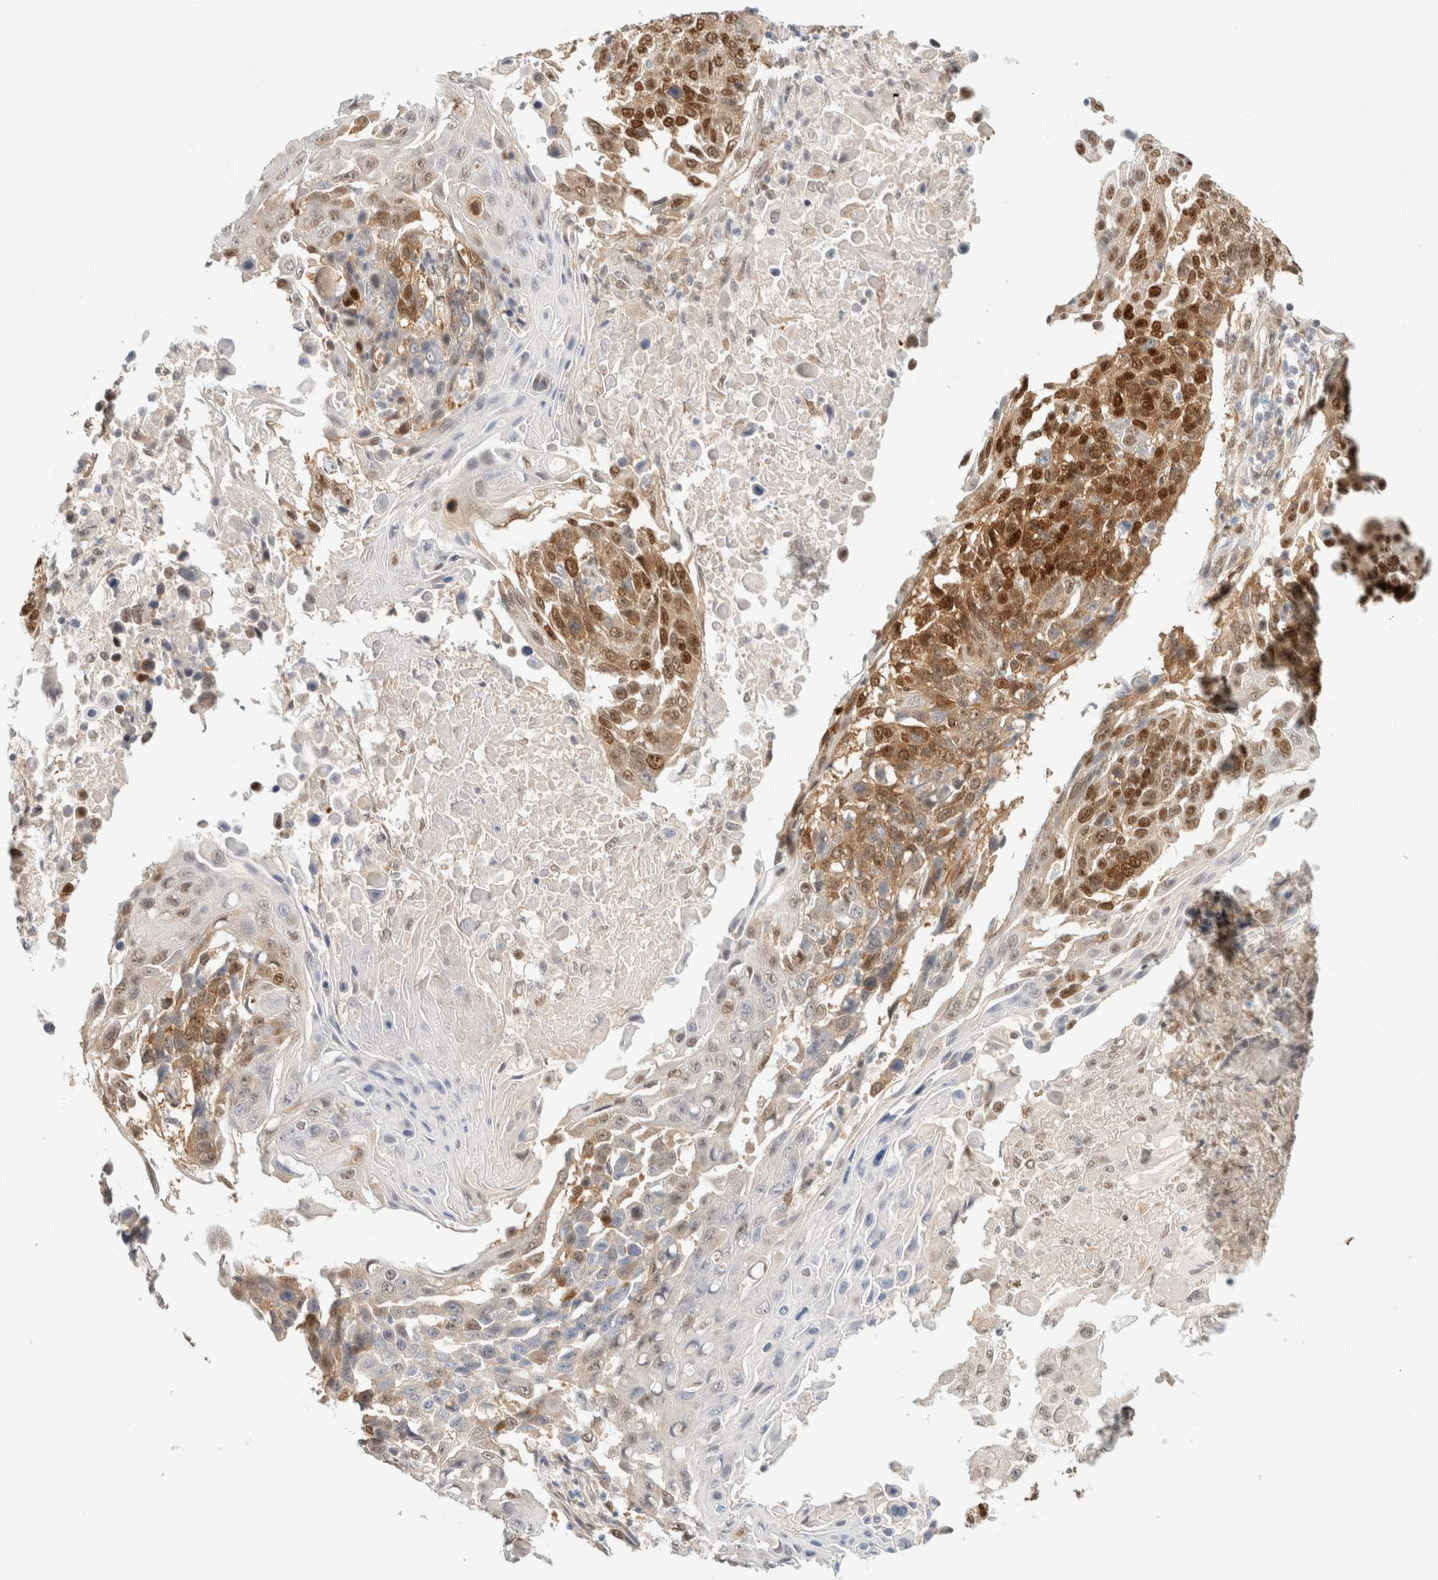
{"staining": {"intensity": "strong", "quantity": "25%-75%", "location": "nuclear"}, "tissue": "lung cancer", "cell_type": "Tumor cells", "image_type": "cancer", "snomed": [{"axis": "morphology", "description": "Squamous cell carcinoma, NOS"}, {"axis": "topography", "description": "Lung"}], "caption": "High-power microscopy captured an immunohistochemistry histopathology image of squamous cell carcinoma (lung), revealing strong nuclear positivity in about 25%-75% of tumor cells.", "gene": "ZNF768", "patient": {"sex": "male", "age": 66}}